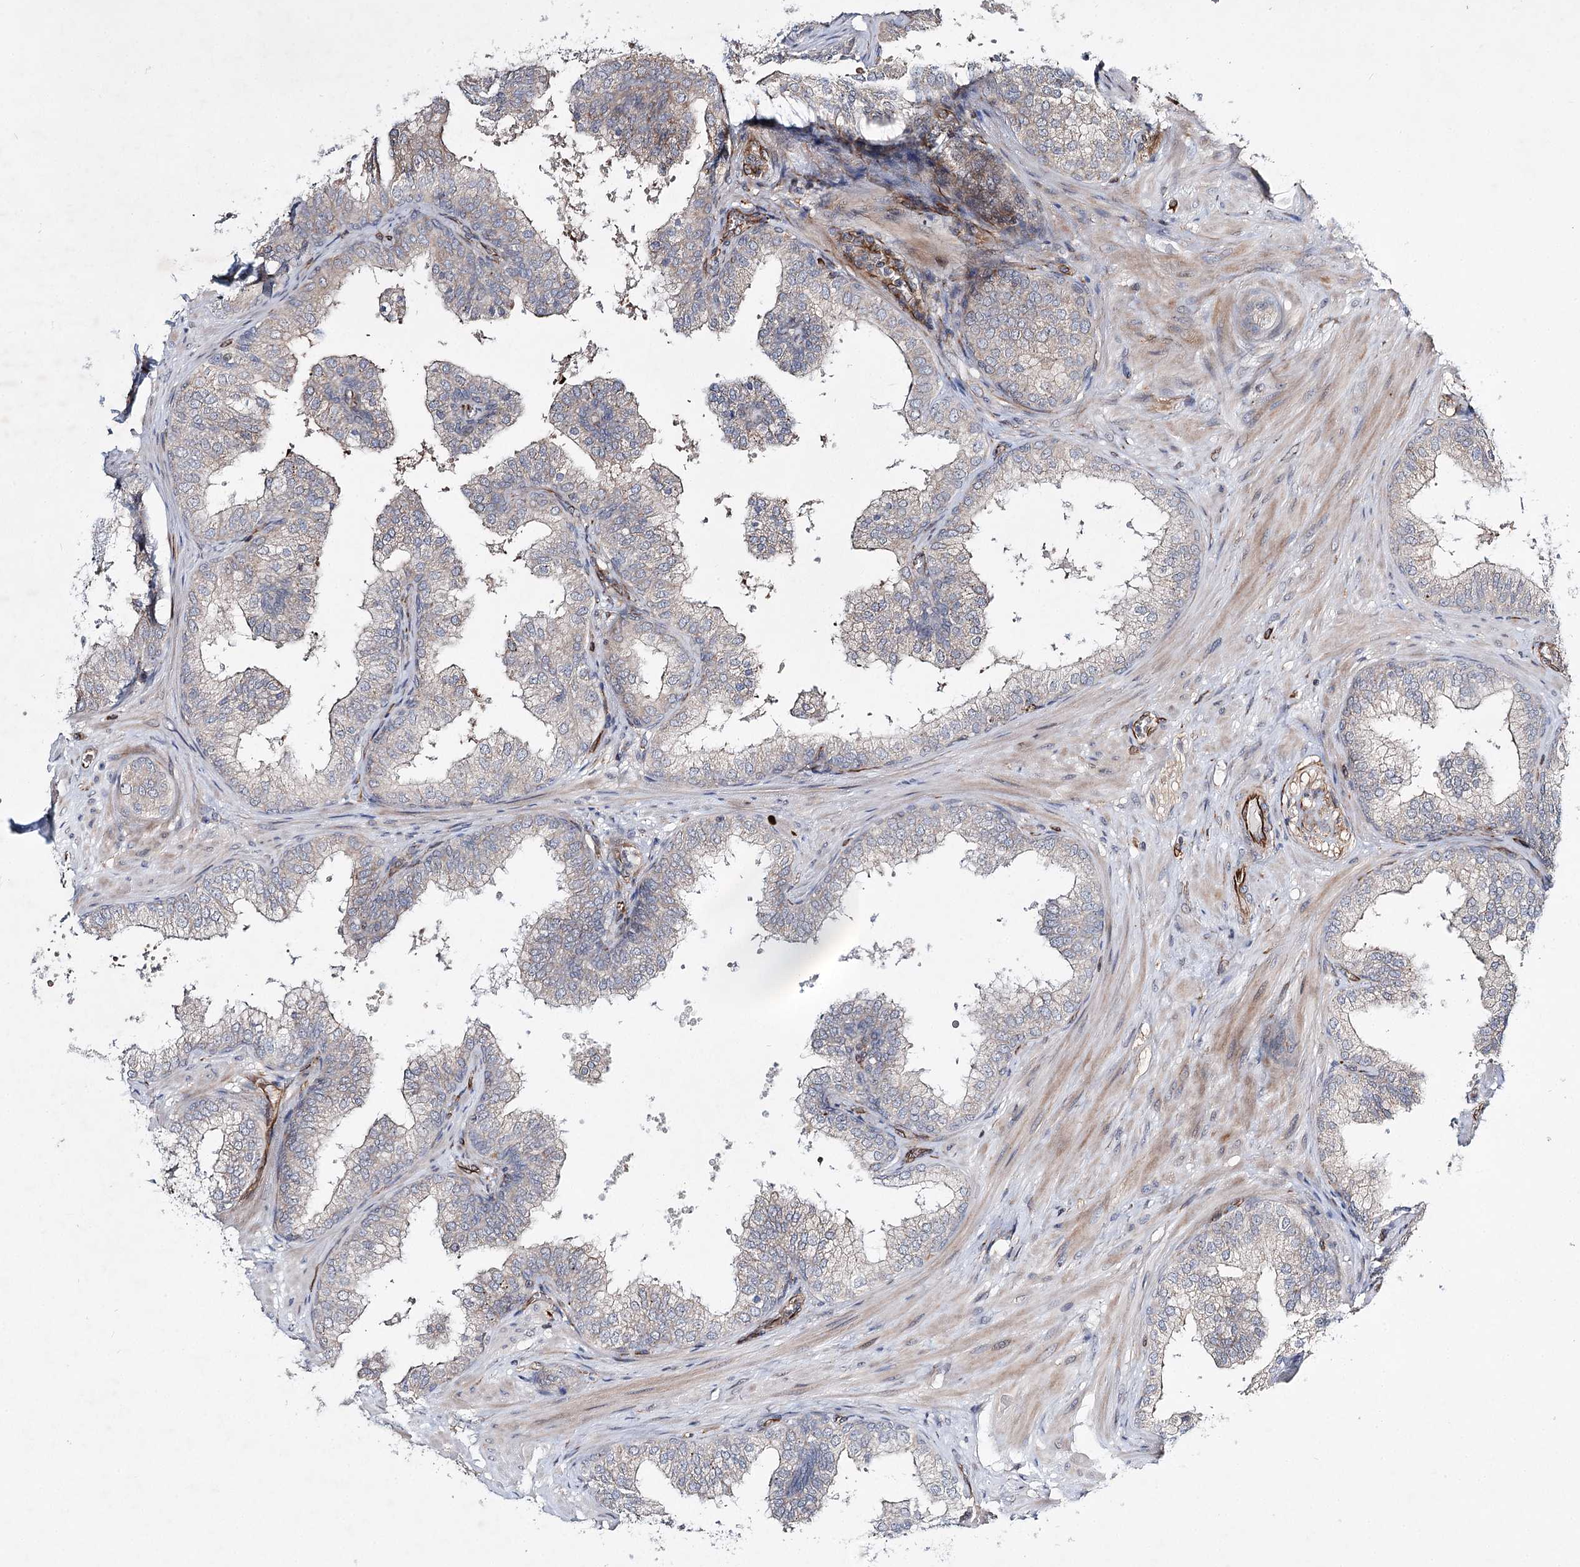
{"staining": {"intensity": "weak", "quantity": "<25%", "location": "cytoplasmic/membranous"}, "tissue": "prostate", "cell_type": "Glandular cells", "image_type": "normal", "snomed": [{"axis": "morphology", "description": "Normal tissue, NOS"}, {"axis": "topography", "description": "Prostate"}], "caption": "This image is of unremarkable prostate stained with immunohistochemistry (IHC) to label a protein in brown with the nuclei are counter-stained blue. There is no expression in glandular cells. (IHC, brightfield microscopy, high magnification).", "gene": "DPEP2", "patient": {"sex": "male", "age": 60}}